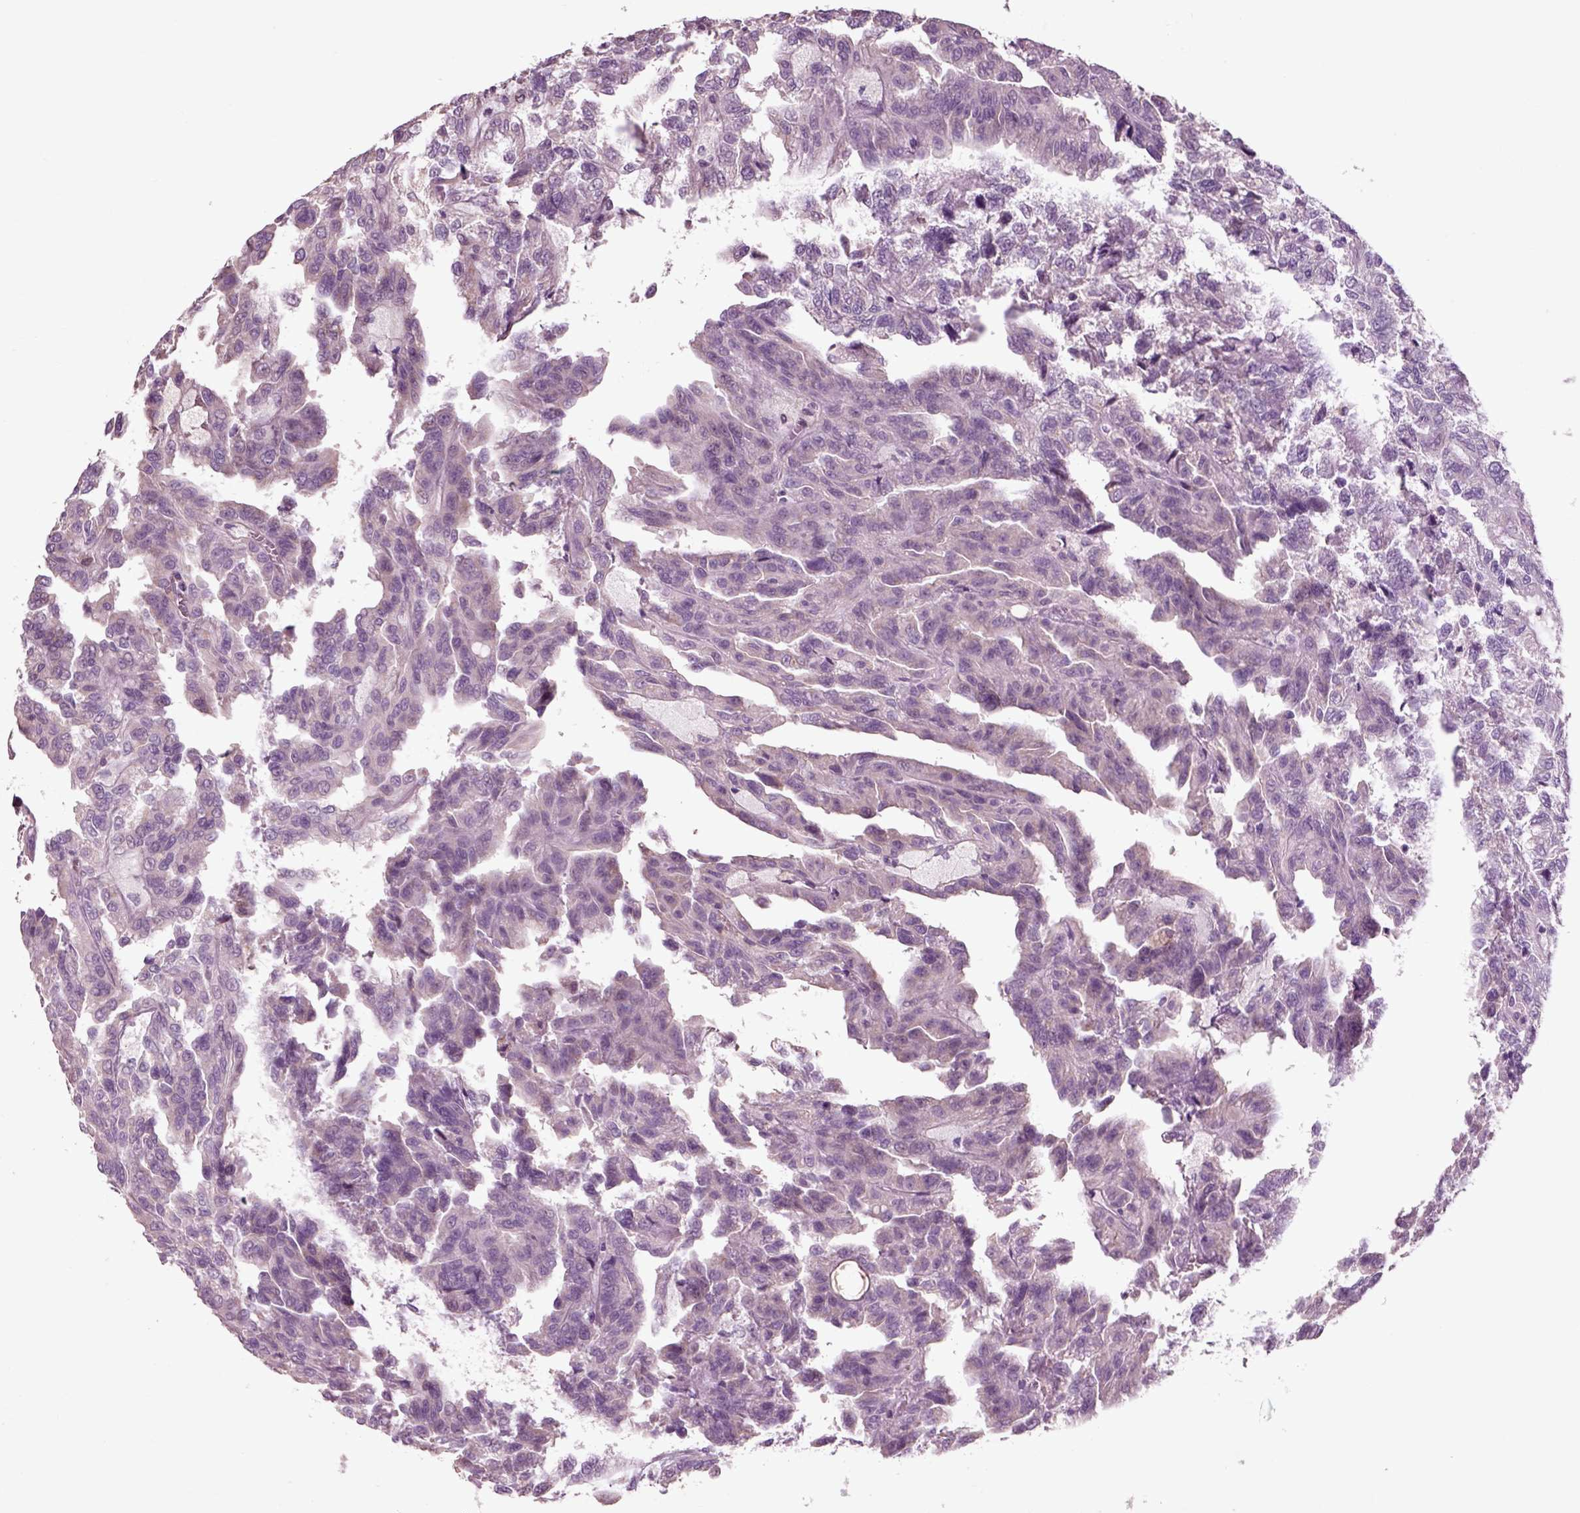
{"staining": {"intensity": "negative", "quantity": "none", "location": "none"}, "tissue": "renal cancer", "cell_type": "Tumor cells", "image_type": "cancer", "snomed": [{"axis": "morphology", "description": "Adenocarcinoma, NOS"}, {"axis": "topography", "description": "Kidney"}], "caption": "Adenocarcinoma (renal) stained for a protein using immunohistochemistry (IHC) demonstrates no staining tumor cells.", "gene": "CHGB", "patient": {"sex": "male", "age": 79}}